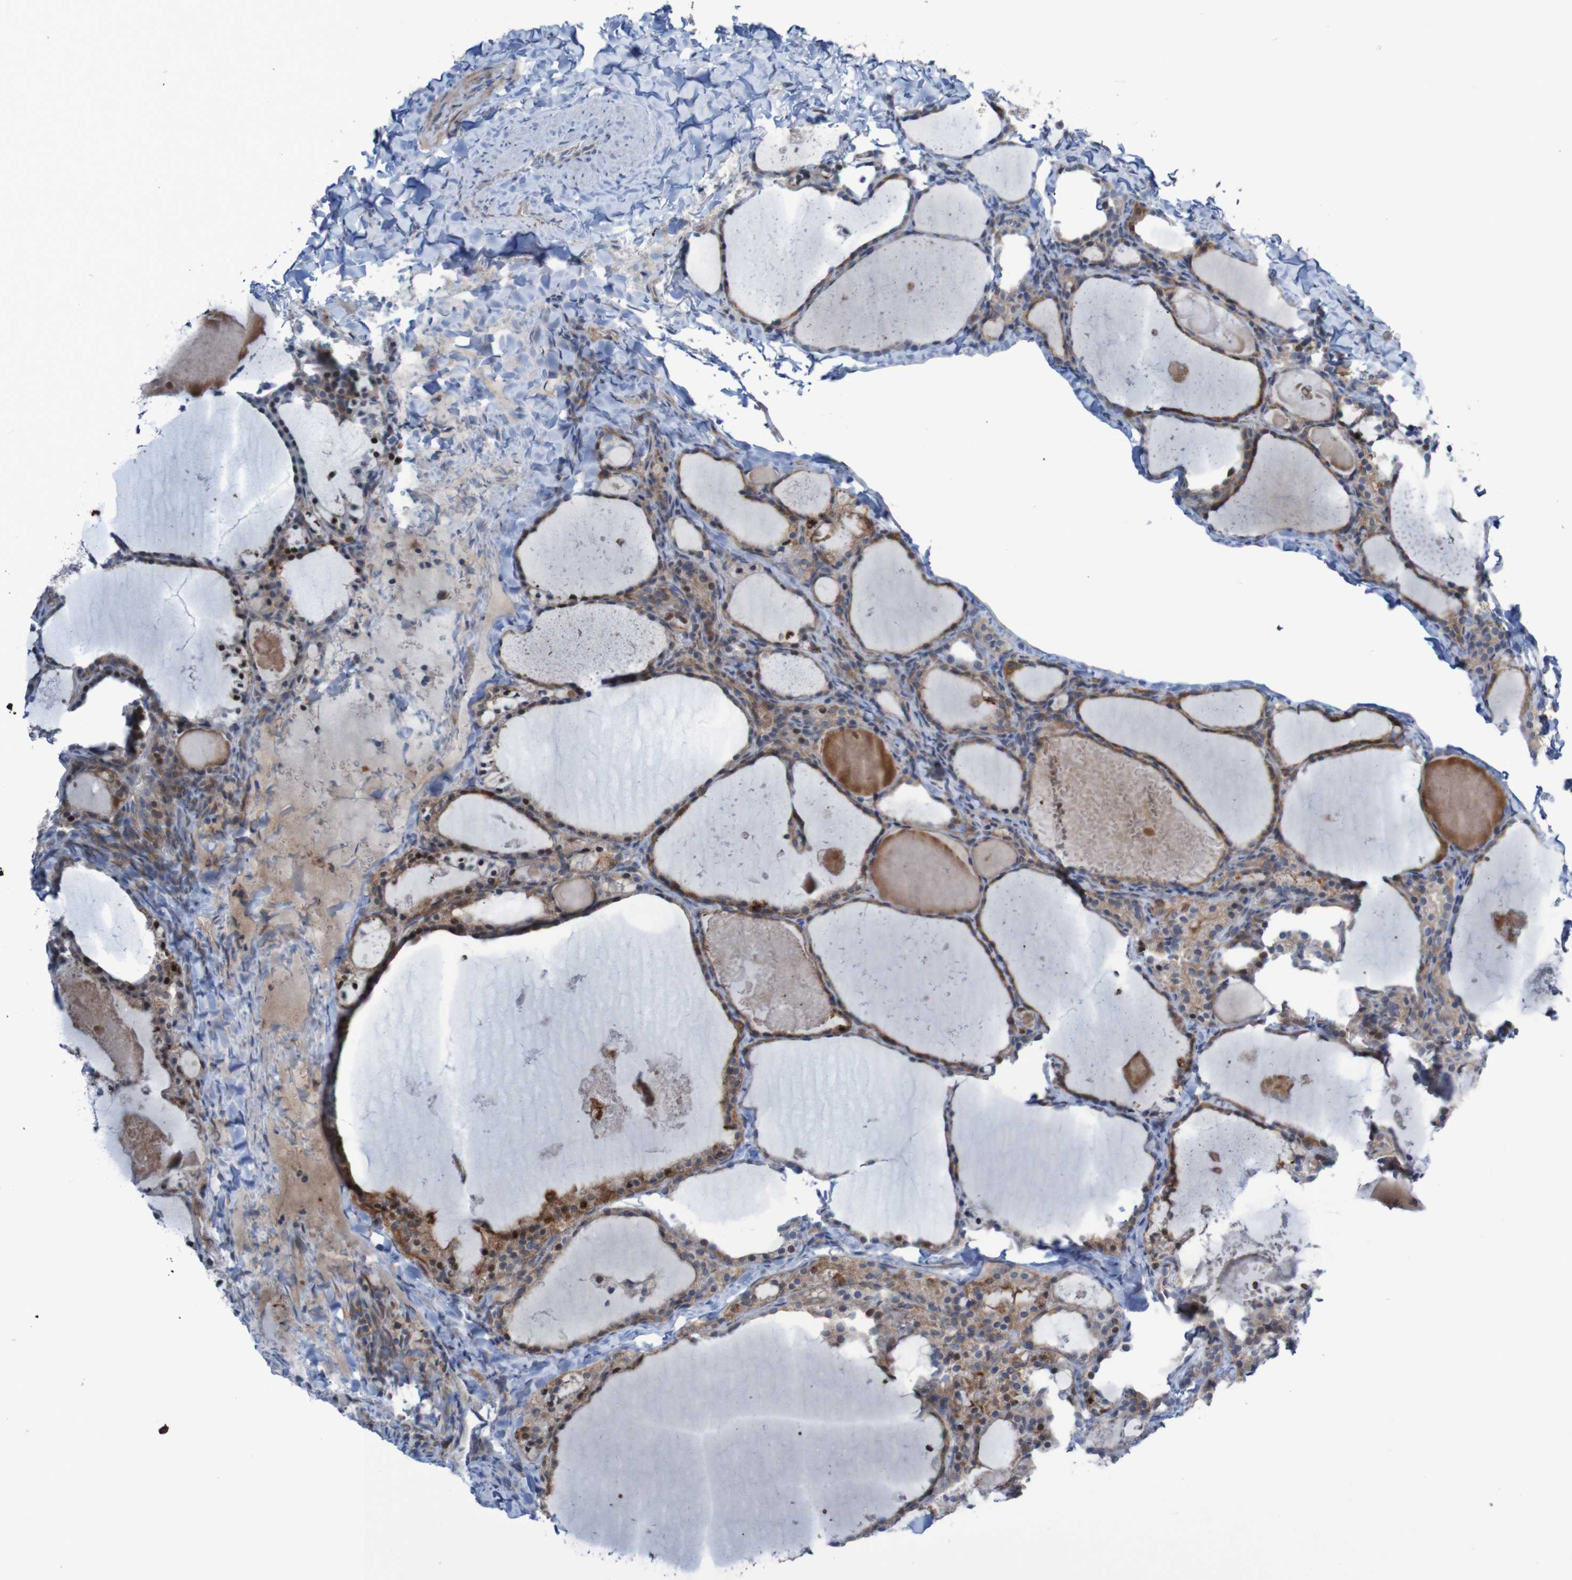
{"staining": {"intensity": "moderate", "quantity": ">75%", "location": "cytoplasmic/membranous"}, "tissue": "thyroid cancer", "cell_type": "Tumor cells", "image_type": "cancer", "snomed": [{"axis": "morphology", "description": "Papillary adenocarcinoma, NOS"}, {"axis": "topography", "description": "Thyroid gland"}], "caption": "Thyroid papillary adenocarcinoma stained with a protein marker demonstrates moderate staining in tumor cells.", "gene": "ANGPT4", "patient": {"sex": "female", "age": 42}}